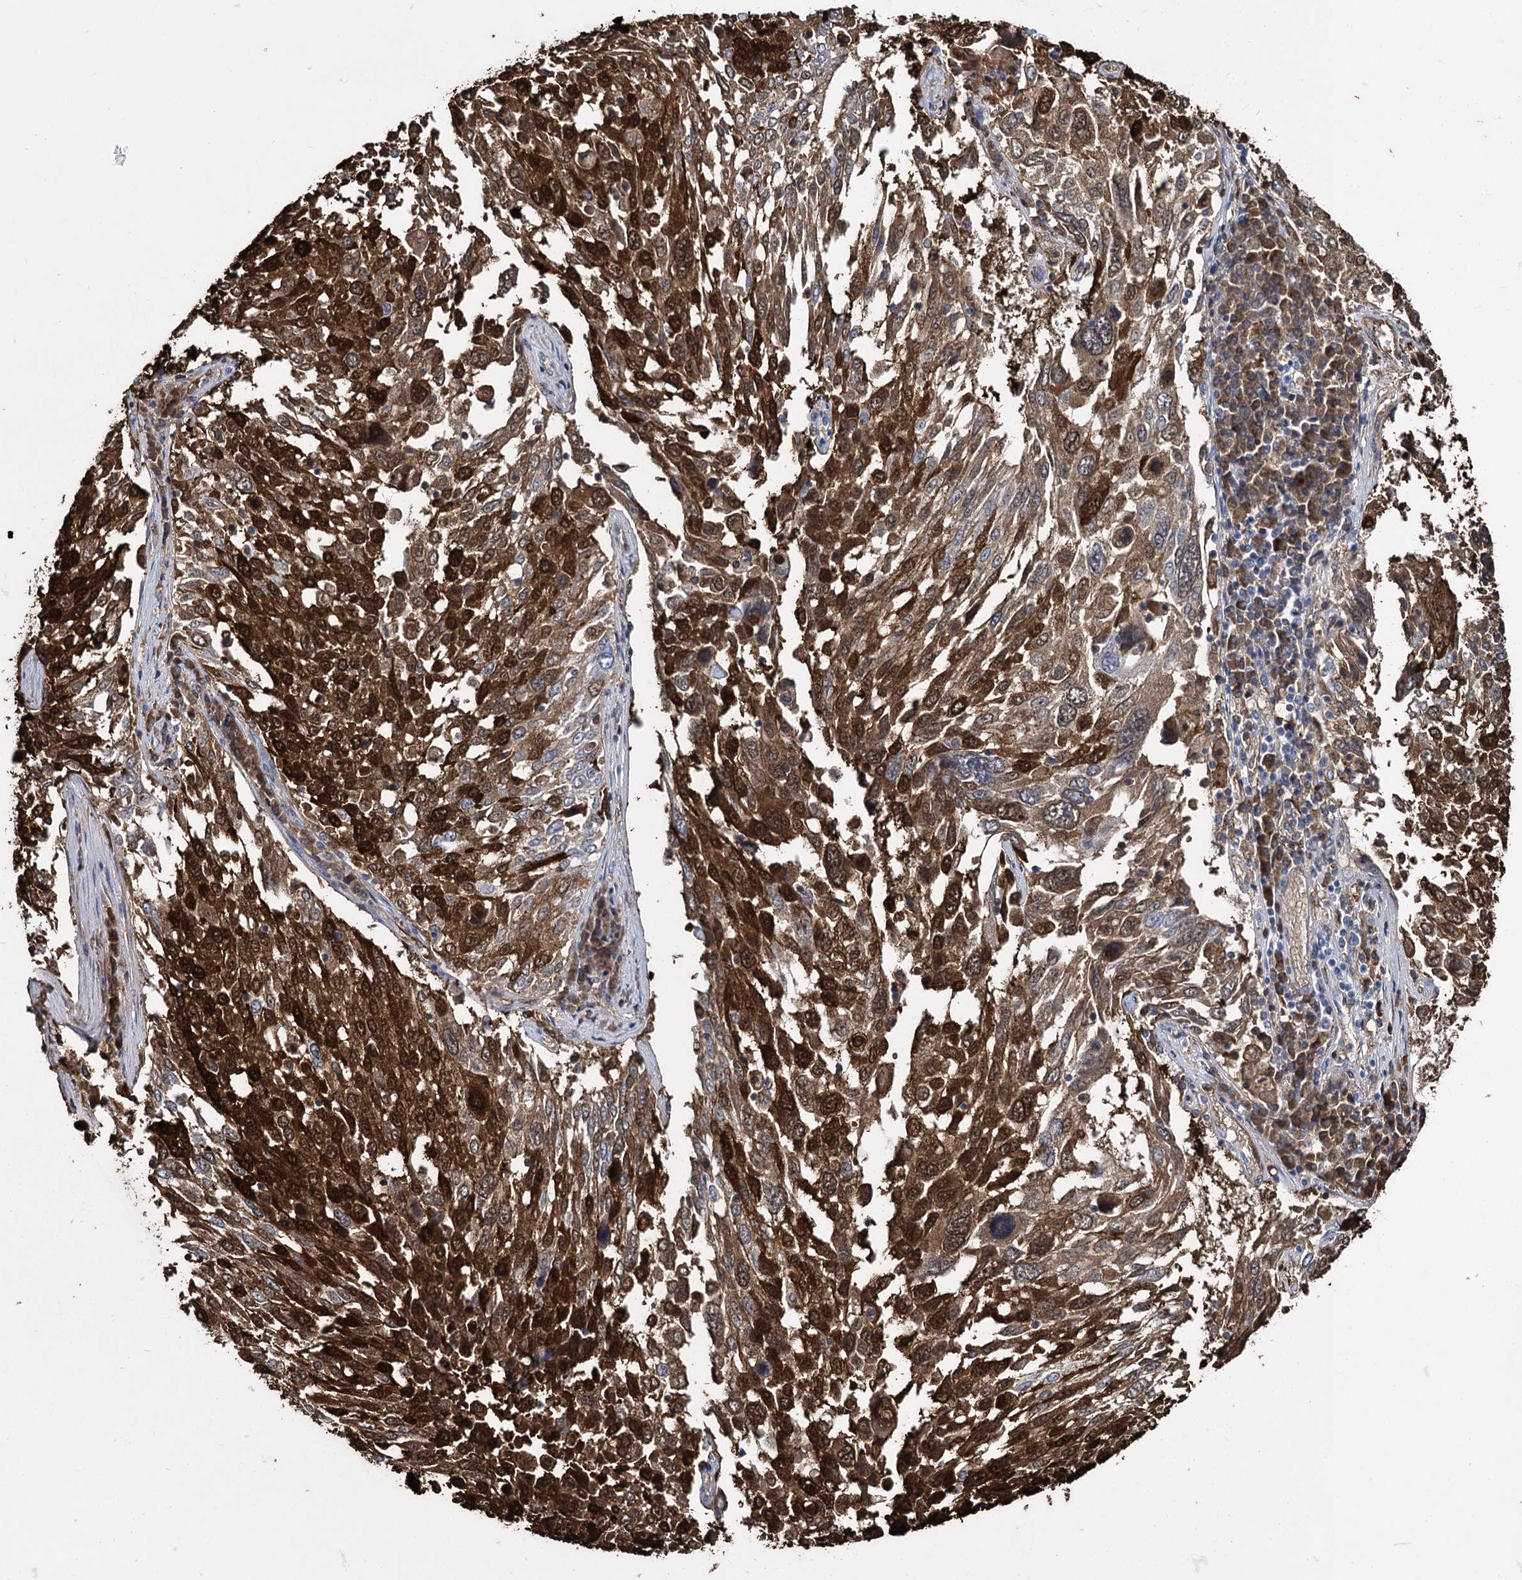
{"staining": {"intensity": "strong", "quantity": ">75%", "location": "cytoplasmic/membranous,nuclear"}, "tissue": "lung cancer", "cell_type": "Tumor cells", "image_type": "cancer", "snomed": [{"axis": "morphology", "description": "Squamous cell carcinoma, NOS"}, {"axis": "topography", "description": "Lung"}], "caption": "About >75% of tumor cells in lung cancer (squamous cell carcinoma) demonstrate strong cytoplasmic/membranous and nuclear protein positivity as visualized by brown immunohistochemical staining.", "gene": "FABP5", "patient": {"sex": "male", "age": 65}}